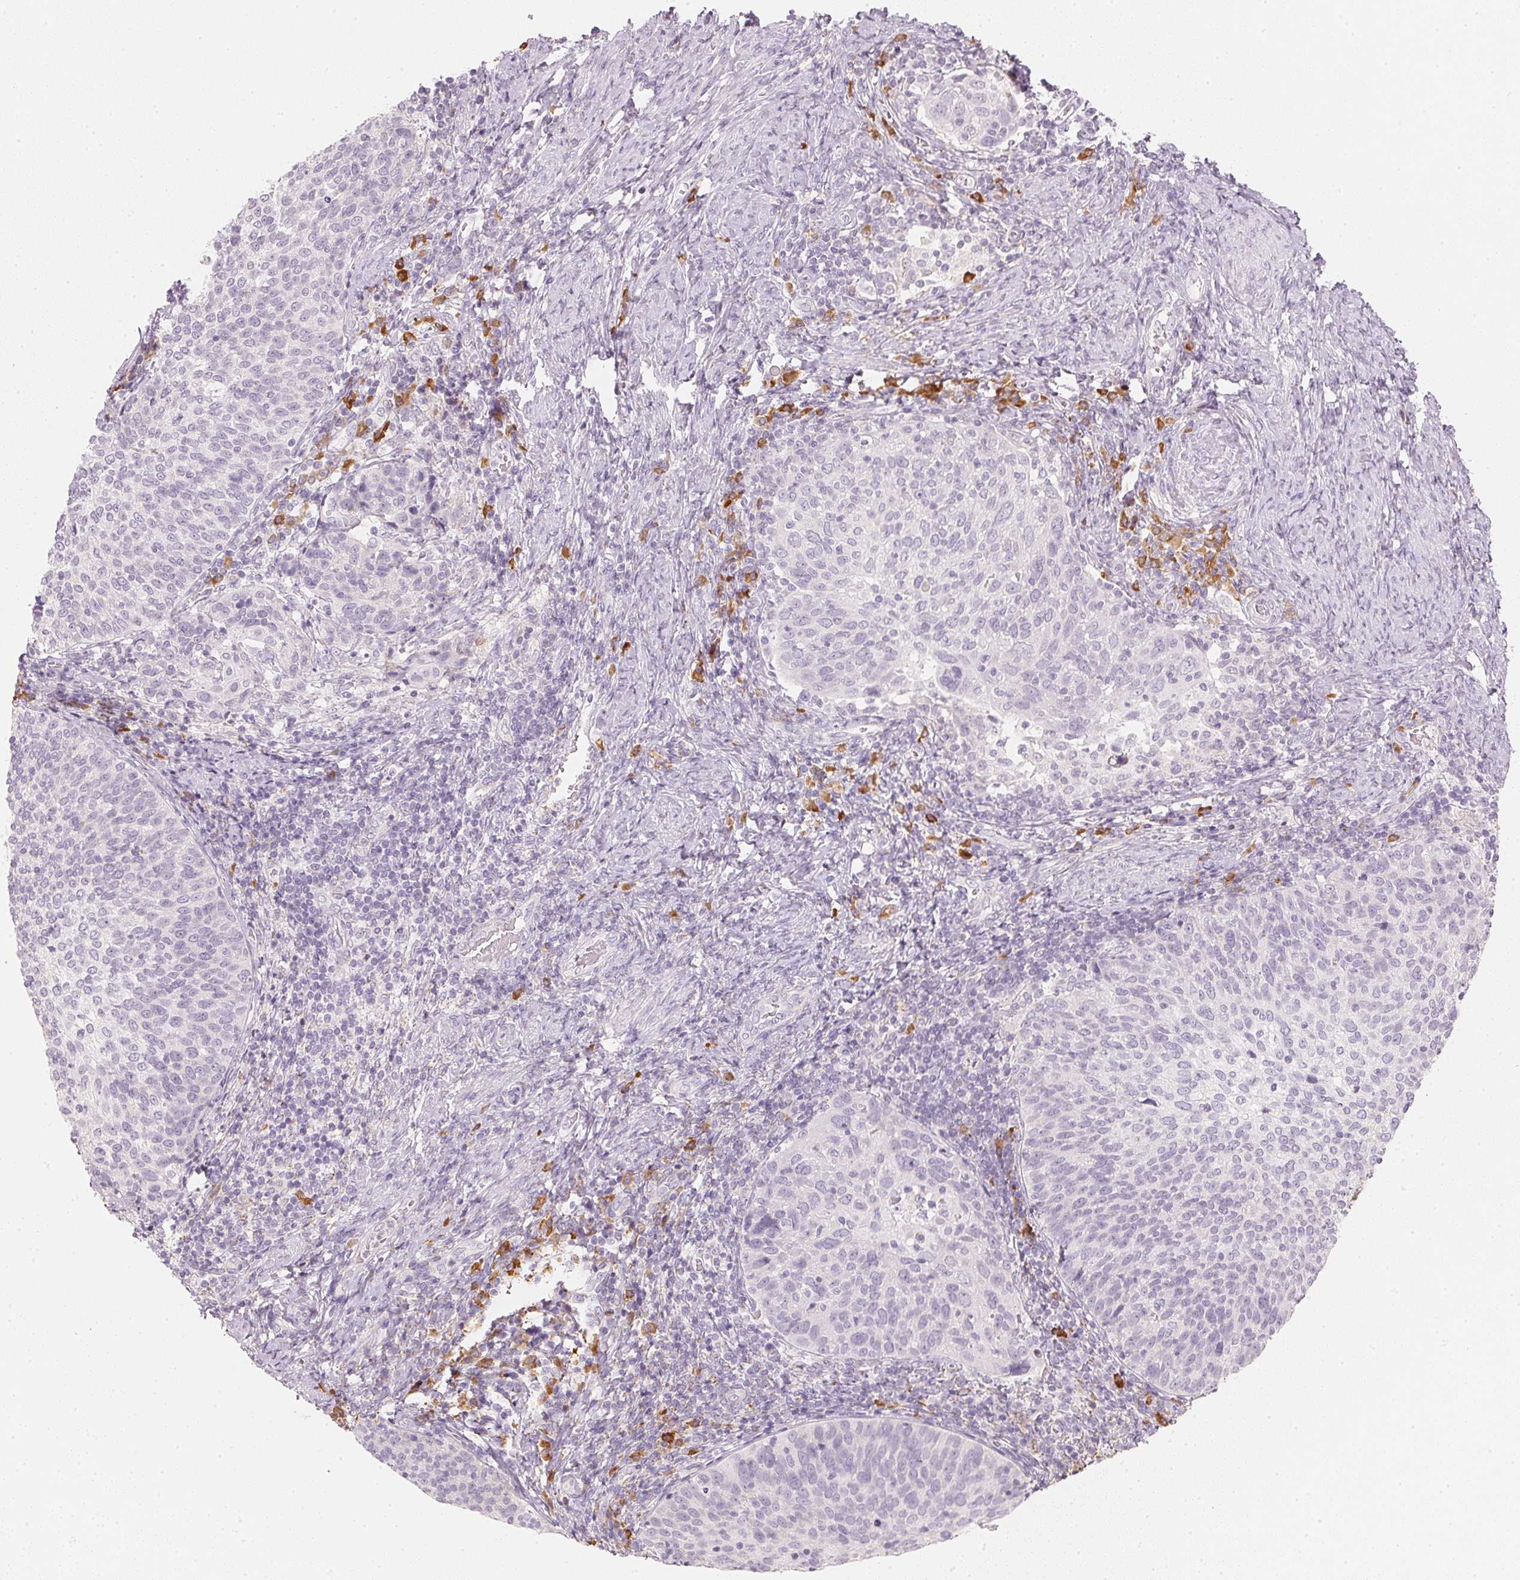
{"staining": {"intensity": "negative", "quantity": "none", "location": "none"}, "tissue": "cervical cancer", "cell_type": "Tumor cells", "image_type": "cancer", "snomed": [{"axis": "morphology", "description": "Squamous cell carcinoma, NOS"}, {"axis": "topography", "description": "Cervix"}], "caption": "Tumor cells show no significant protein positivity in cervical squamous cell carcinoma.", "gene": "RMDN2", "patient": {"sex": "female", "age": 61}}